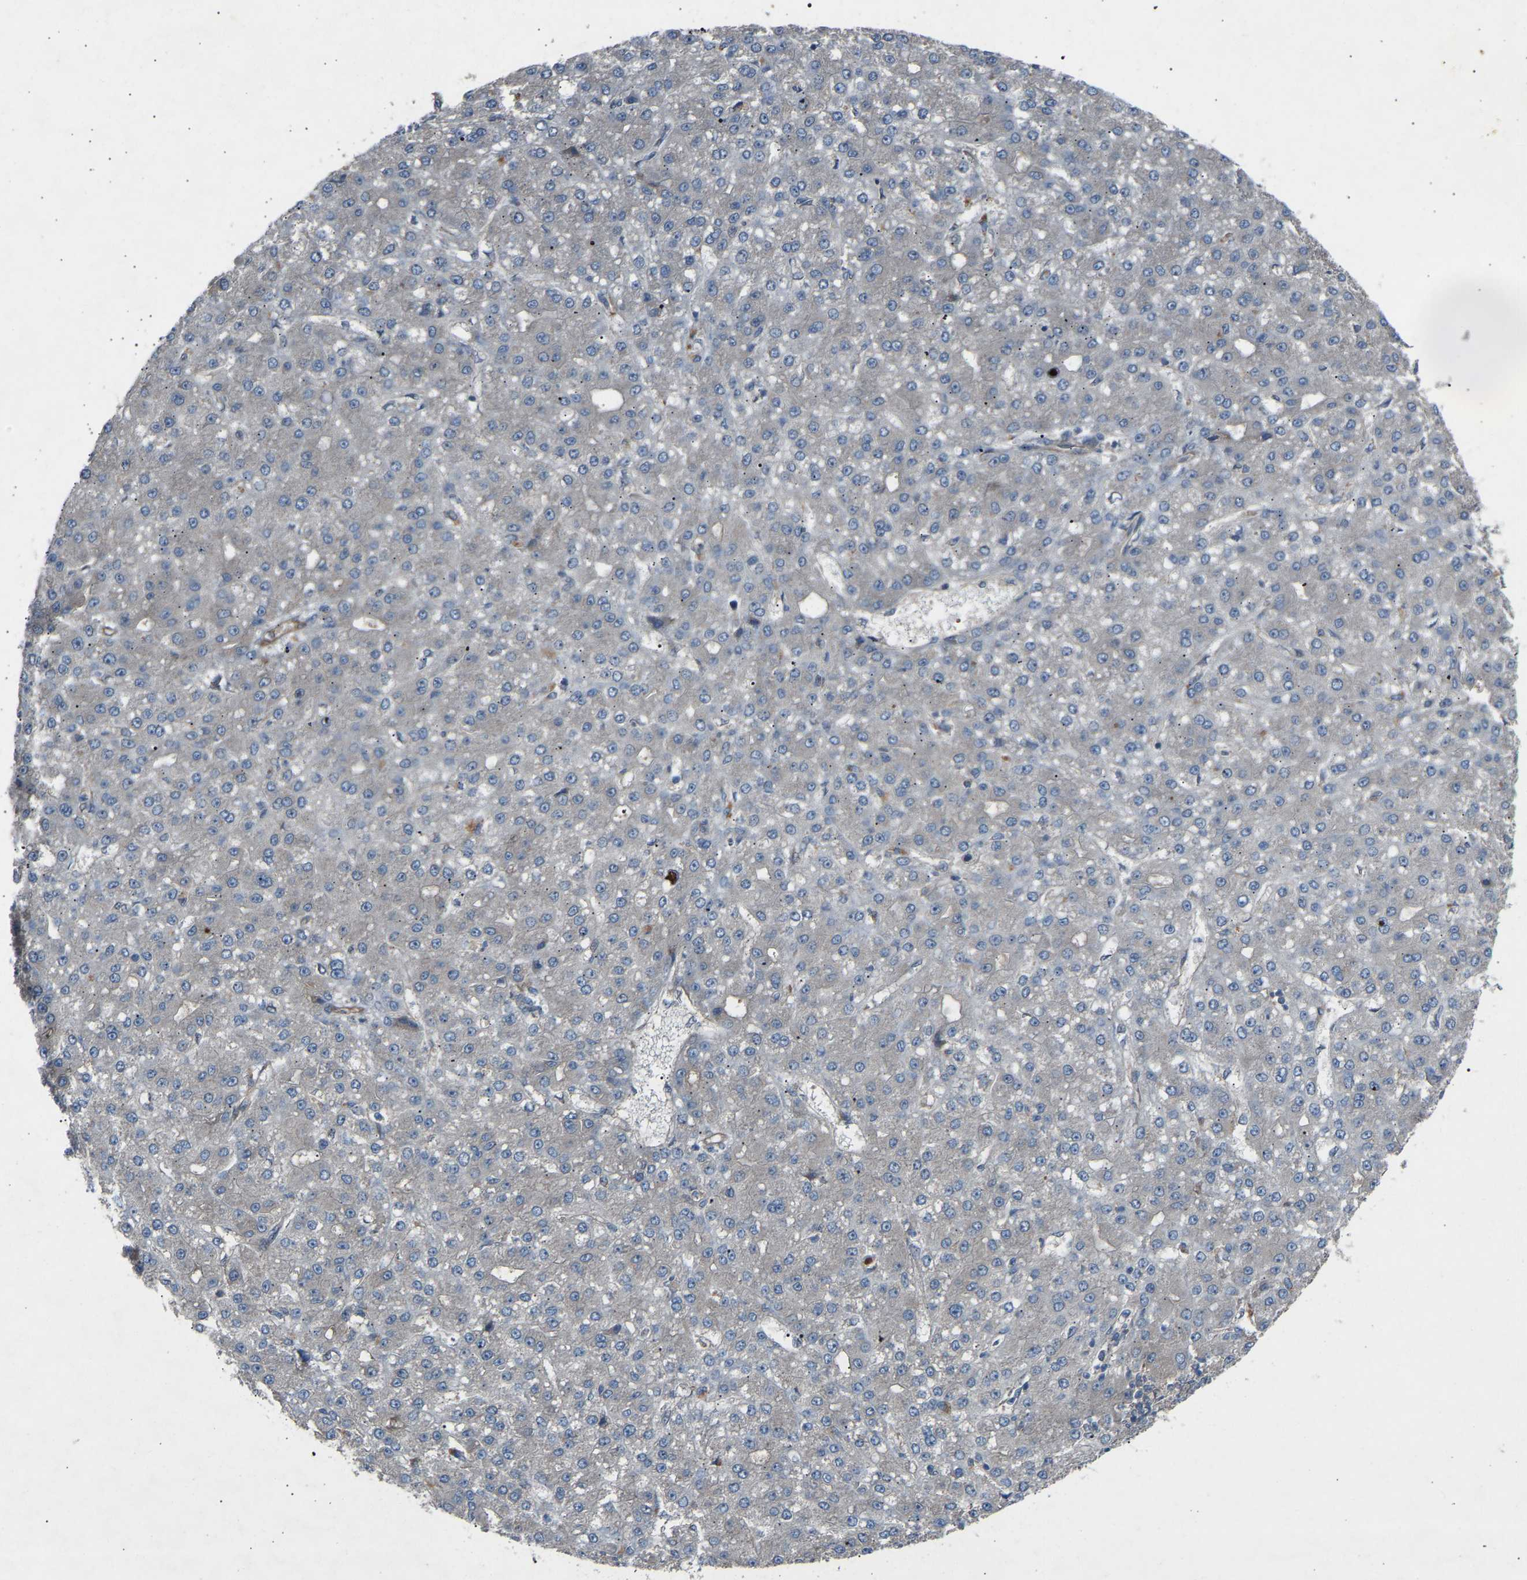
{"staining": {"intensity": "negative", "quantity": "none", "location": "none"}, "tissue": "liver cancer", "cell_type": "Tumor cells", "image_type": "cancer", "snomed": [{"axis": "morphology", "description": "Carcinoma, Hepatocellular, NOS"}, {"axis": "topography", "description": "Liver"}], "caption": "IHC photomicrograph of neoplastic tissue: human liver cancer (hepatocellular carcinoma) stained with DAB (3,3'-diaminobenzidine) shows no significant protein positivity in tumor cells.", "gene": "GAS2L1", "patient": {"sex": "male", "age": 67}}